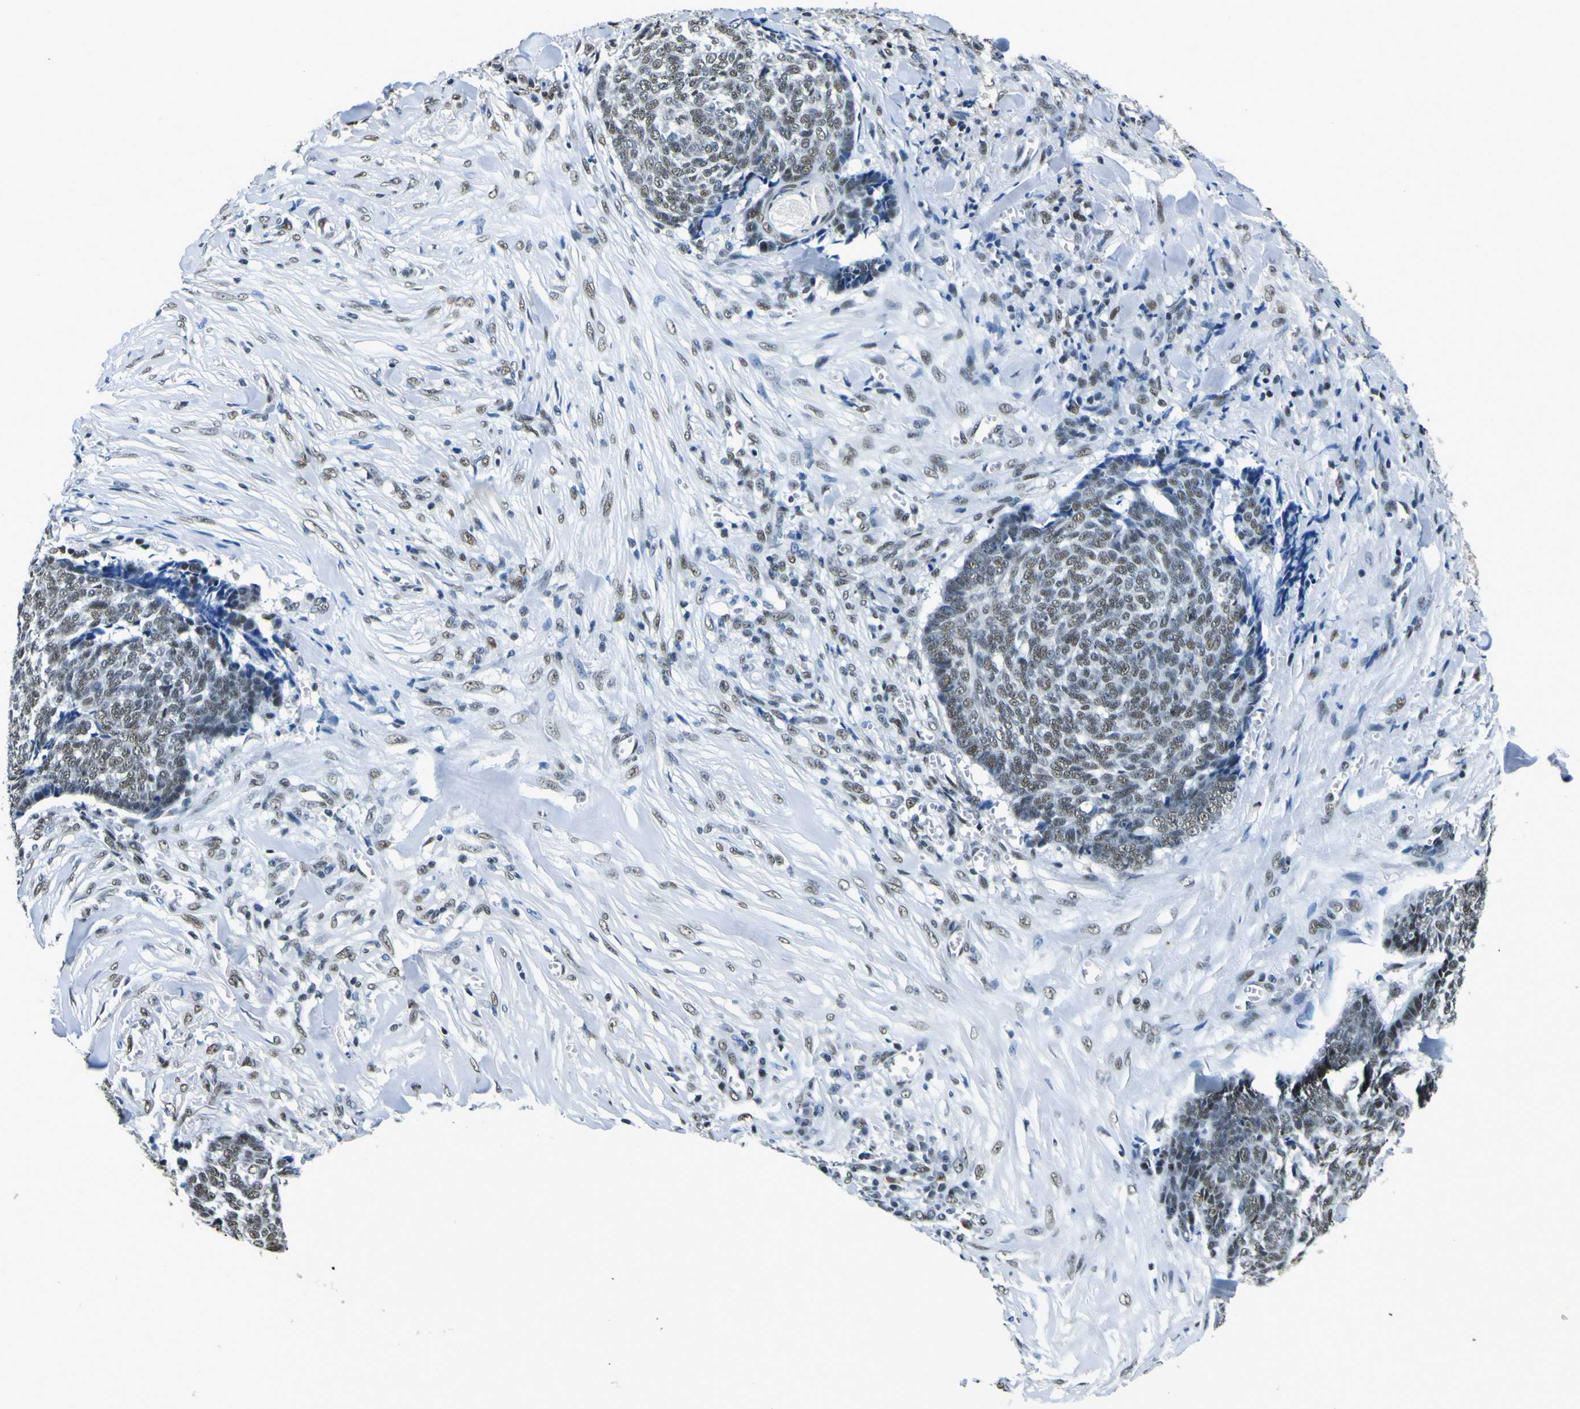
{"staining": {"intensity": "strong", "quantity": "25%-75%", "location": "nuclear"}, "tissue": "skin cancer", "cell_type": "Tumor cells", "image_type": "cancer", "snomed": [{"axis": "morphology", "description": "Basal cell carcinoma"}, {"axis": "topography", "description": "Skin"}], "caption": "This is a histology image of immunohistochemistry staining of skin cancer (basal cell carcinoma), which shows strong positivity in the nuclear of tumor cells.", "gene": "SP1", "patient": {"sex": "male", "age": 84}}